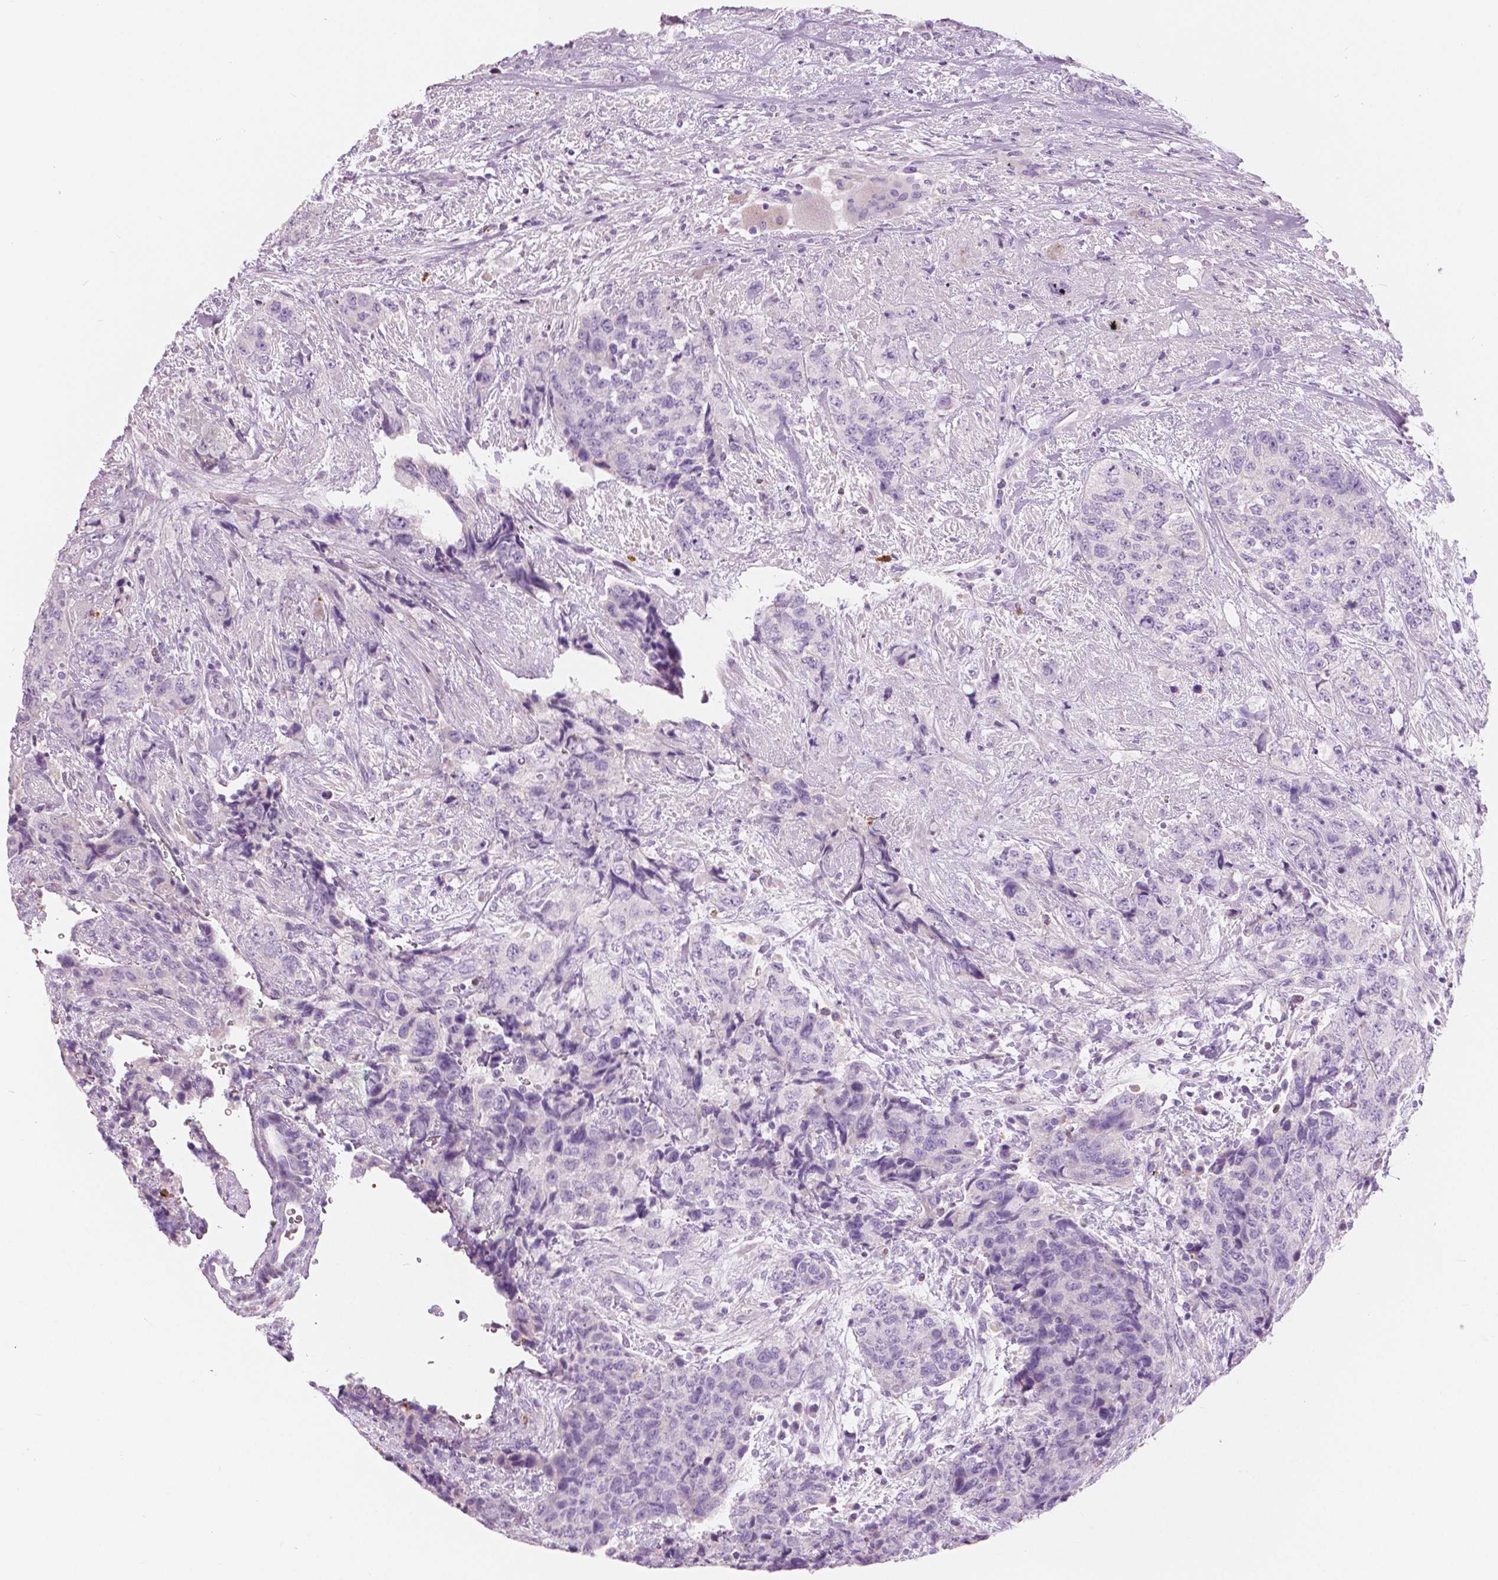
{"staining": {"intensity": "negative", "quantity": "none", "location": "none"}, "tissue": "urothelial cancer", "cell_type": "Tumor cells", "image_type": "cancer", "snomed": [{"axis": "morphology", "description": "Urothelial carcinoma, High grade"}, {"axis": "topography", "description": "Urinary bladder"}], "caption": "The immunohistochemistry (IHC) histopathology image has no significant expression in tumor cells of high-grade urothelial carcinoma tissue.", "gene": "CXCR2", "patient": {"sex": "female", "age": 78}}